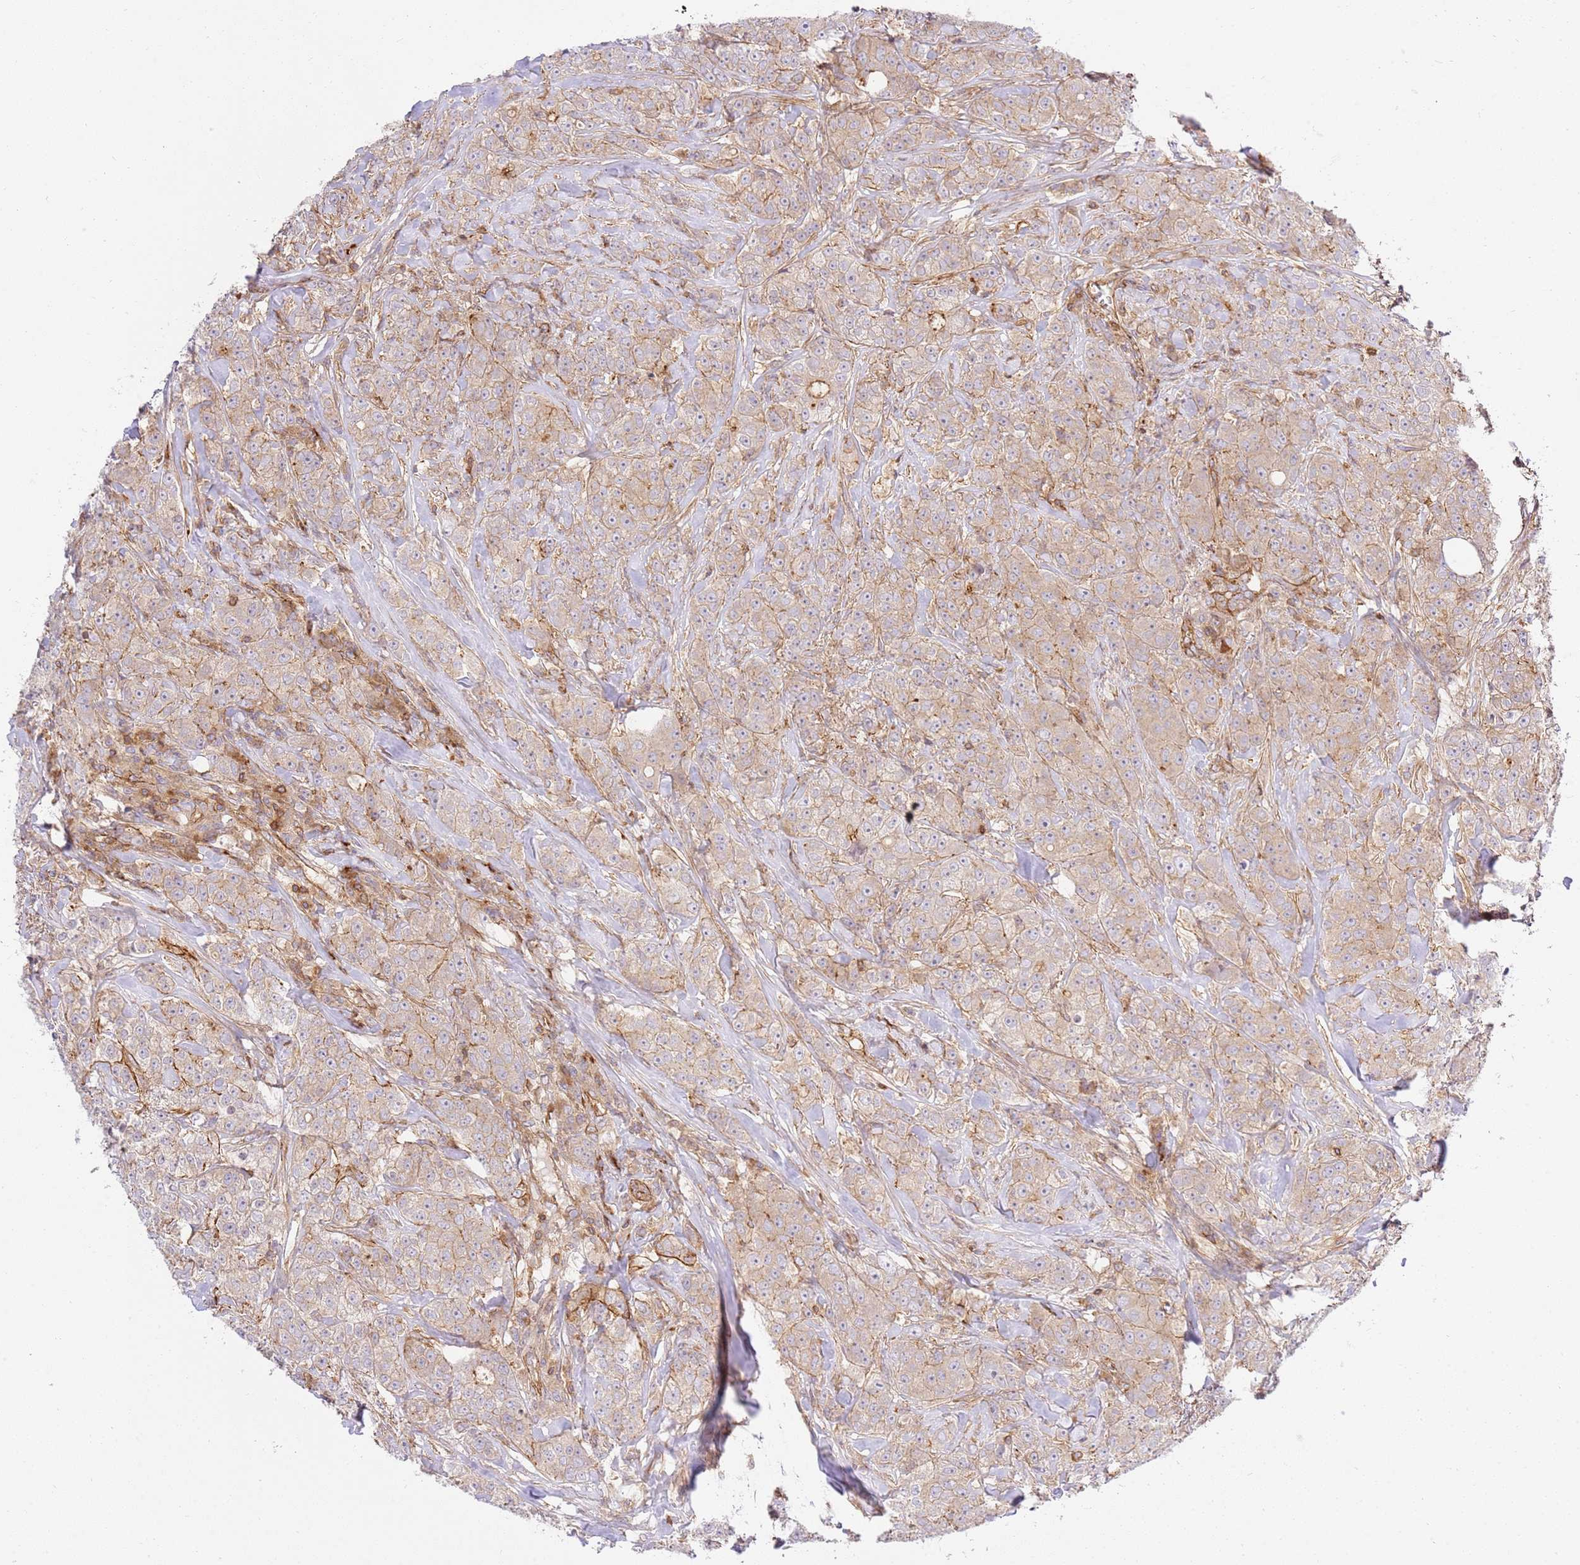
{"staining": {"intensity": "weak", "quantity": "25%-75%", "location": "cytoplasmic/membranous"}, "tissue": "breast cancer", "cell_type": "Tumor cells", "image_type": "cancer", "snomed": [{"axis": "morphology", "description": "Duct carcinoma"}, {"axis": "topography", "description": "Breast"}], "caption": "IHC of human breast intraductal carcinoma reveals low levels of weak cytoplasmic/membranous expression in approximately 25%-75% of tumor cells.", "gene": "EFCAB8", "patient": {"sex": "female", "age": 43}}